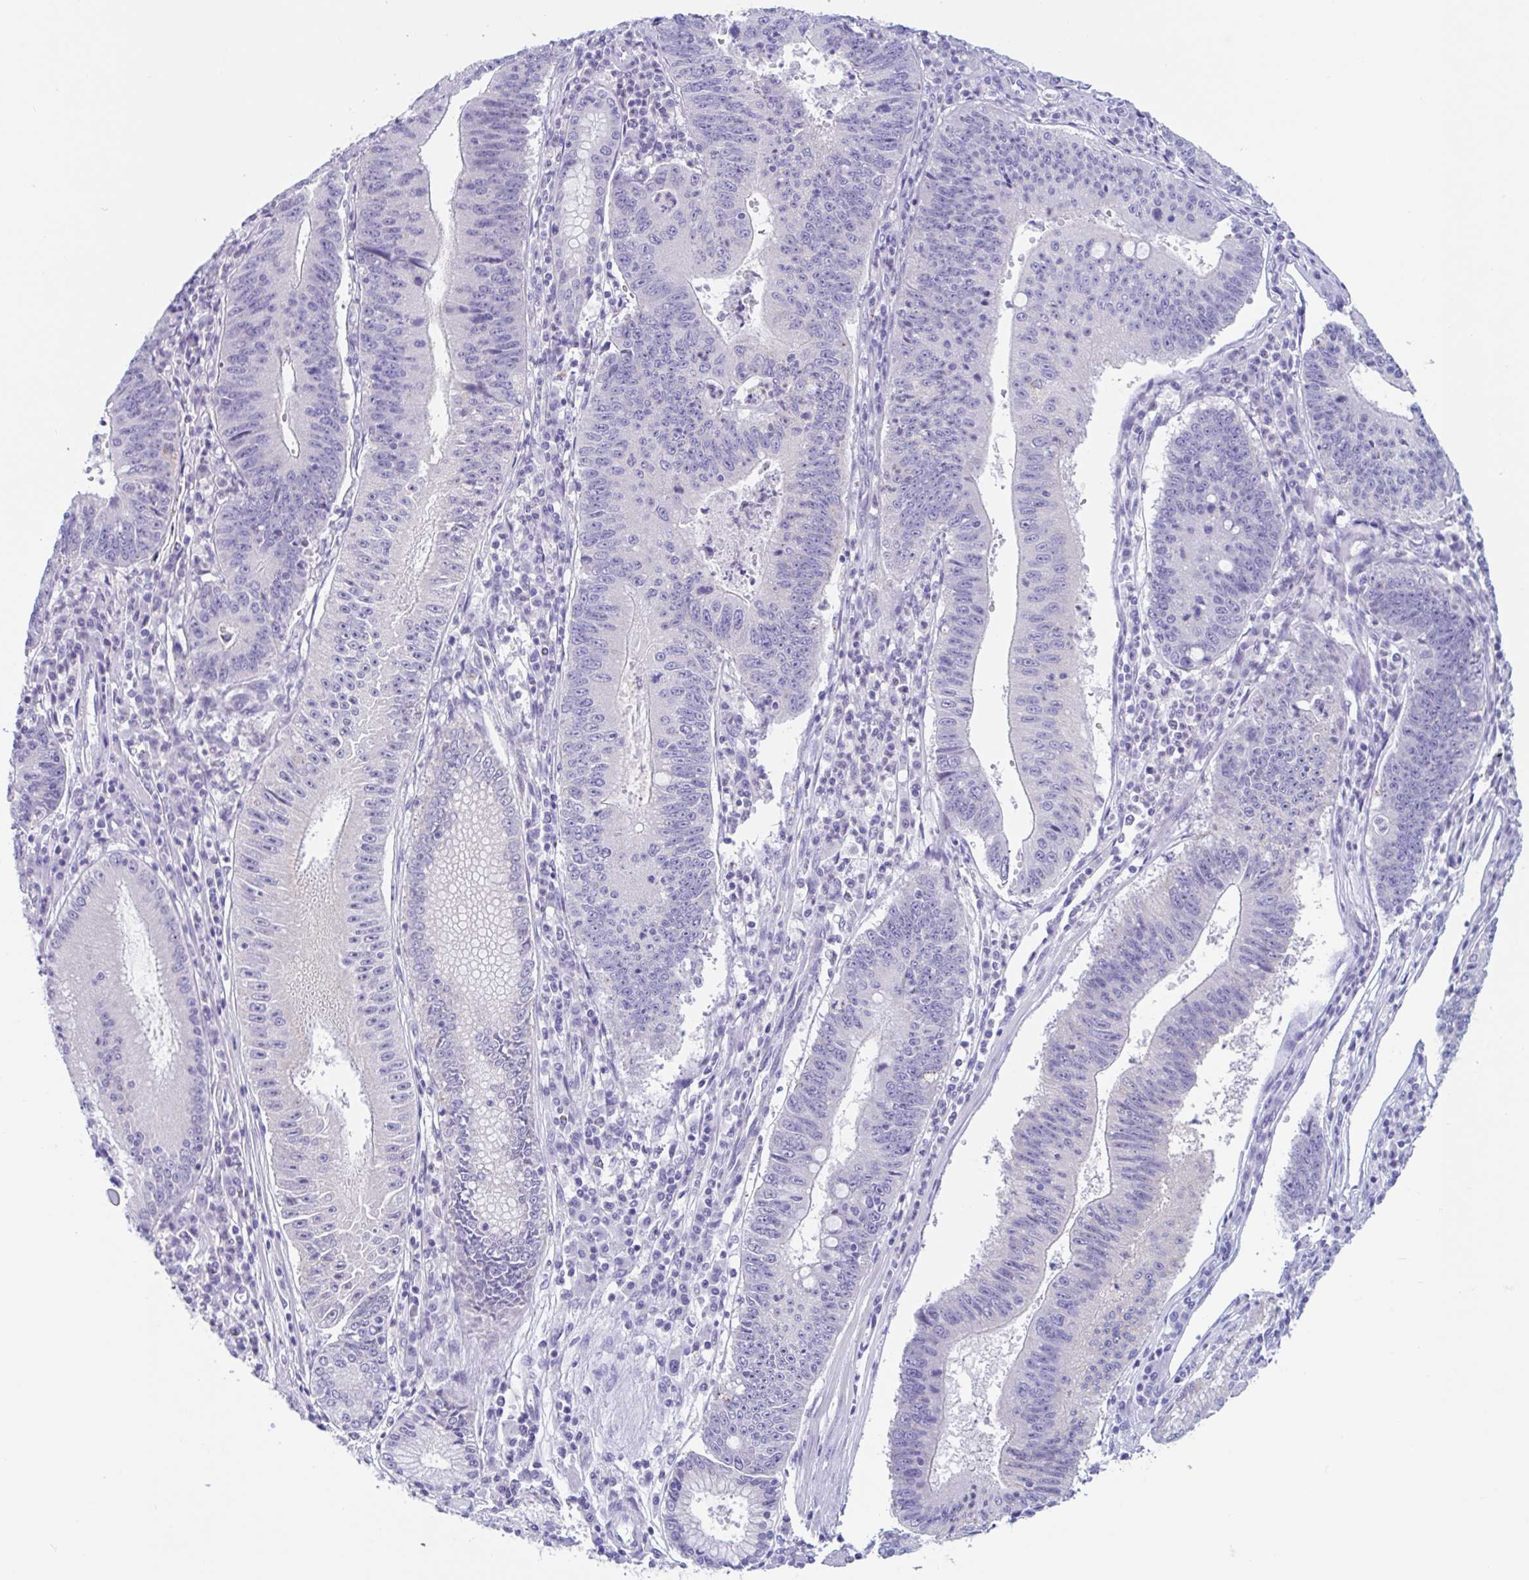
{"staining": {"intensity": "negative", "quantity": "none", "location": "none"}, "tissue": "stomach cancer", "cell_type": "Tumor cells", "image_type": "cancer", "snomed": [{"axis": "morphology", "description": "Adenocarcinoma, NOS"}, {"axis": "topography", "description": "Stomach"}], "caption": "Tumor cells show no significant staining in stomach adenocarcinoma. Nuclei are stained in blue.", "gene": "OR6N2", "patient": {"sex": "male", "age": 59}}